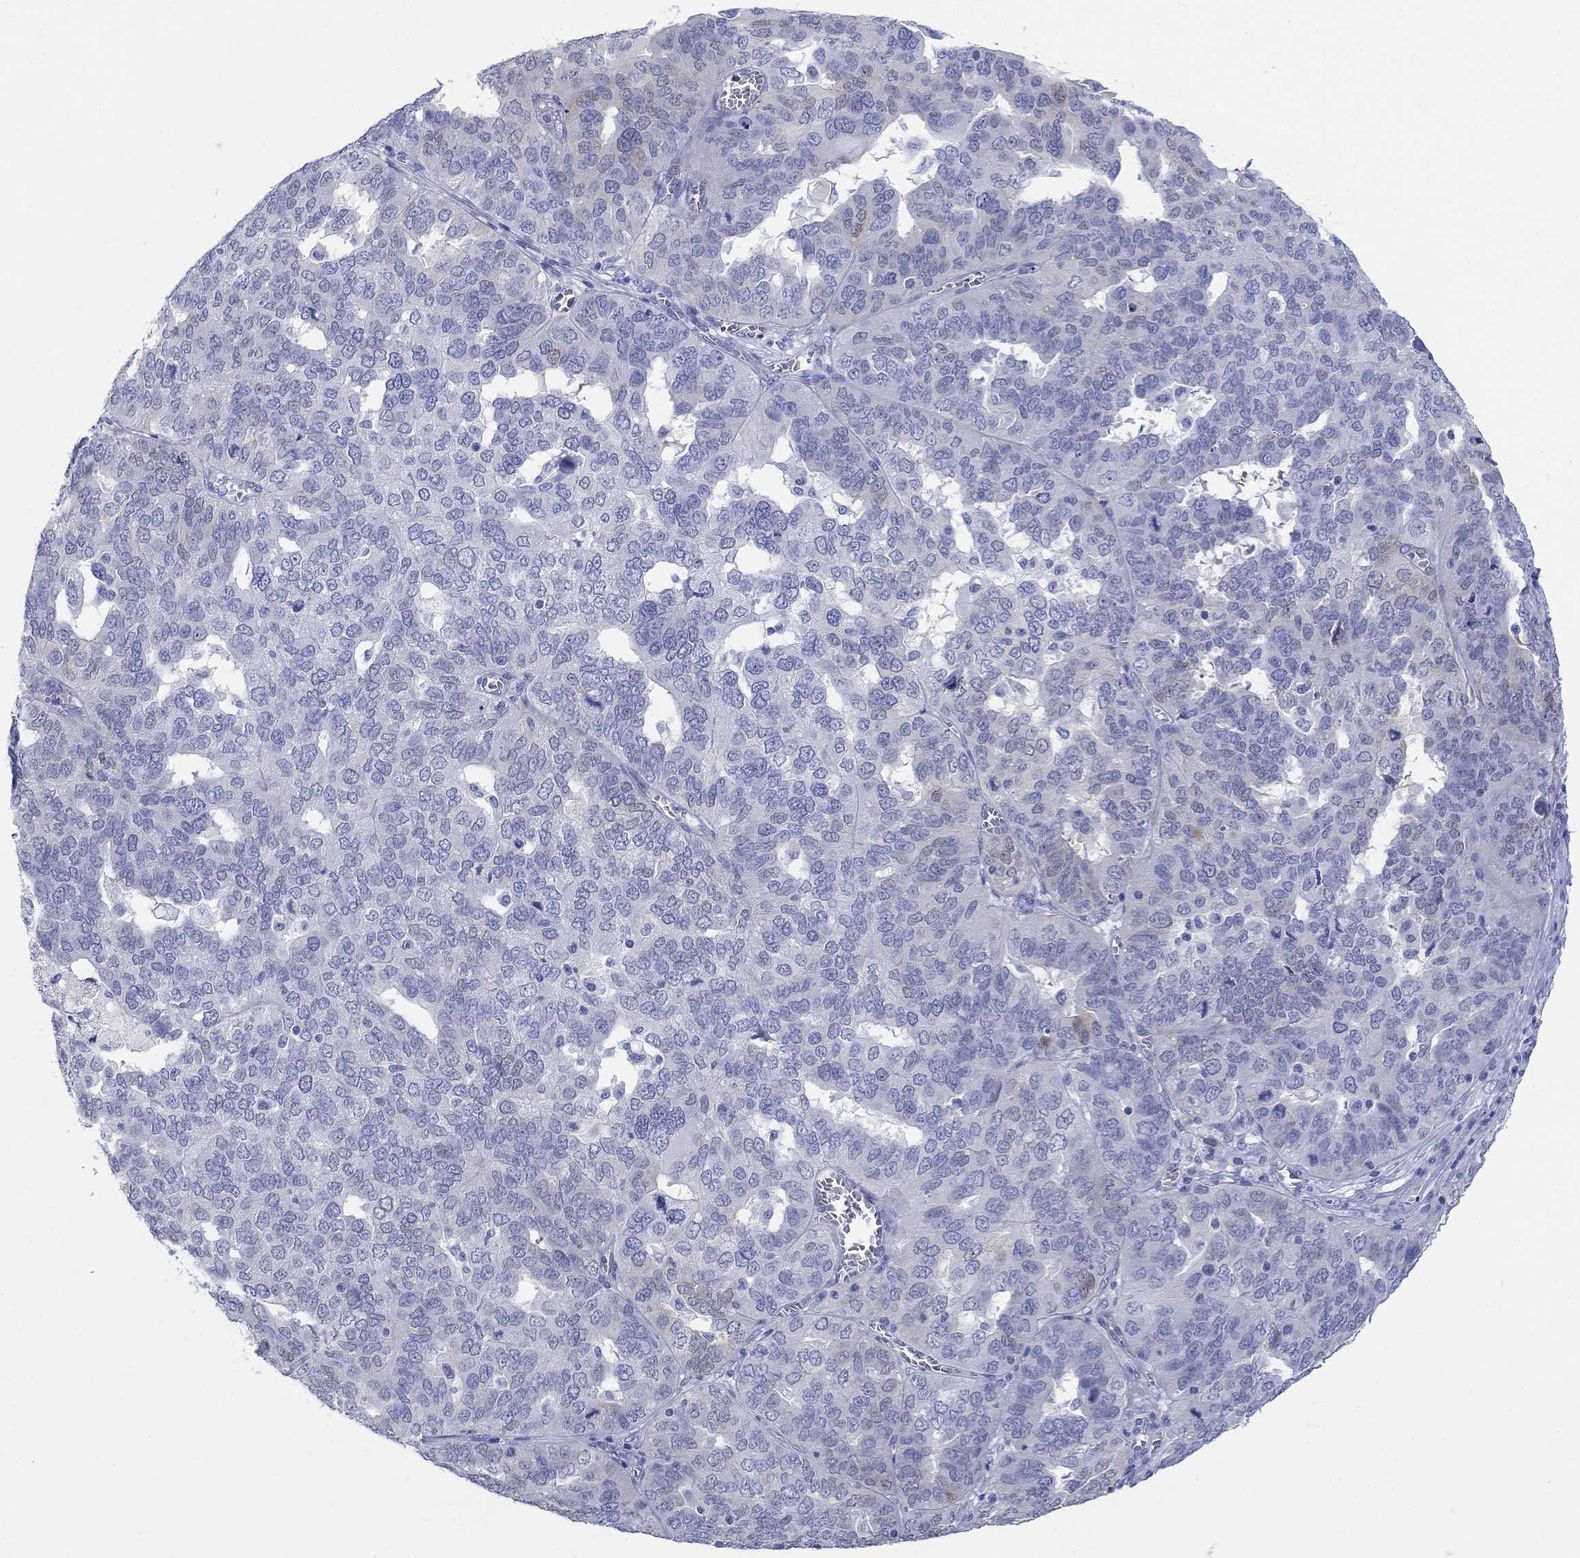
{"staining": {"intensity": "negative", "quantity": "none", "location": "none"}, "tissue": "ovarian cancer", "cell_type": "Tumor cells", "image_type": "cancer", "snomed": [{"axis": "morphology", "description": "Carcinoma, endometroid"}, {"axis": "topography", "description": "Soft tissue"}, {"axis": "topography", "description": "Ovary"}], "caption": "Human ovarian endometroid carcinoma stained for a protein using IHC shows no positivity in tumor cells.", "gene": "AKR1C2", "patient": {"sex": "female", "age": 52}}